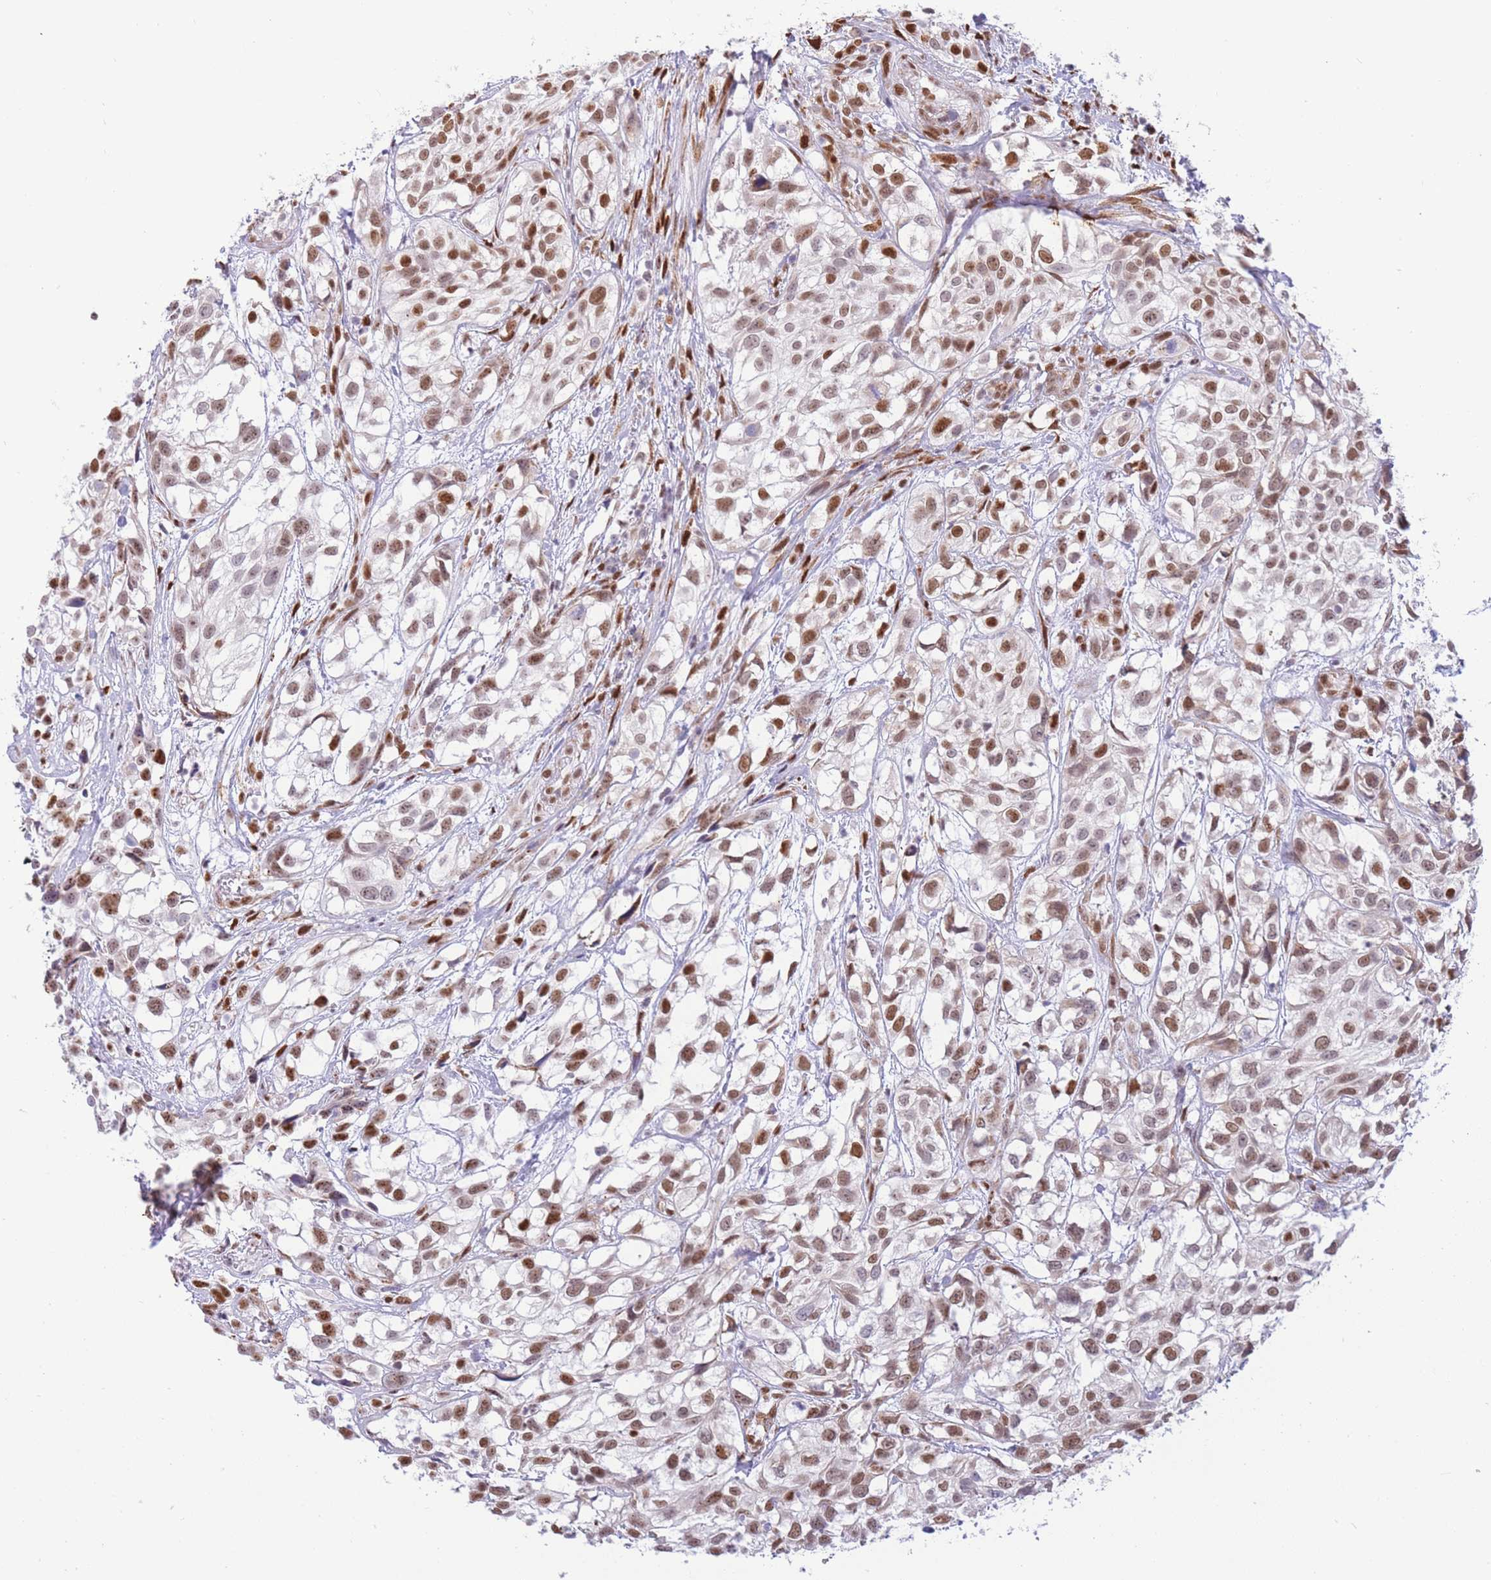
{"staining": {"intensity": "moderate", "quantity": ">75%", "location": "nuclear"}, "tissue": "urothelial cancer", "cell_type": "Tumor cells", "image_type": "cancer", "snomed": [{"axis": "morphology", "description": "Urothelial carcinoma, High grade"}, {"axis": "topography", "description": "Urinary bladder"}], "caption": "Brown immunohistochemical staining in urothelial carcinoma (high-grade) shows moderate nuclear staining in approximately >75% of tumor cells.", "gene": "FAM153A", "patient": {"sex": "male", "age": 56}}